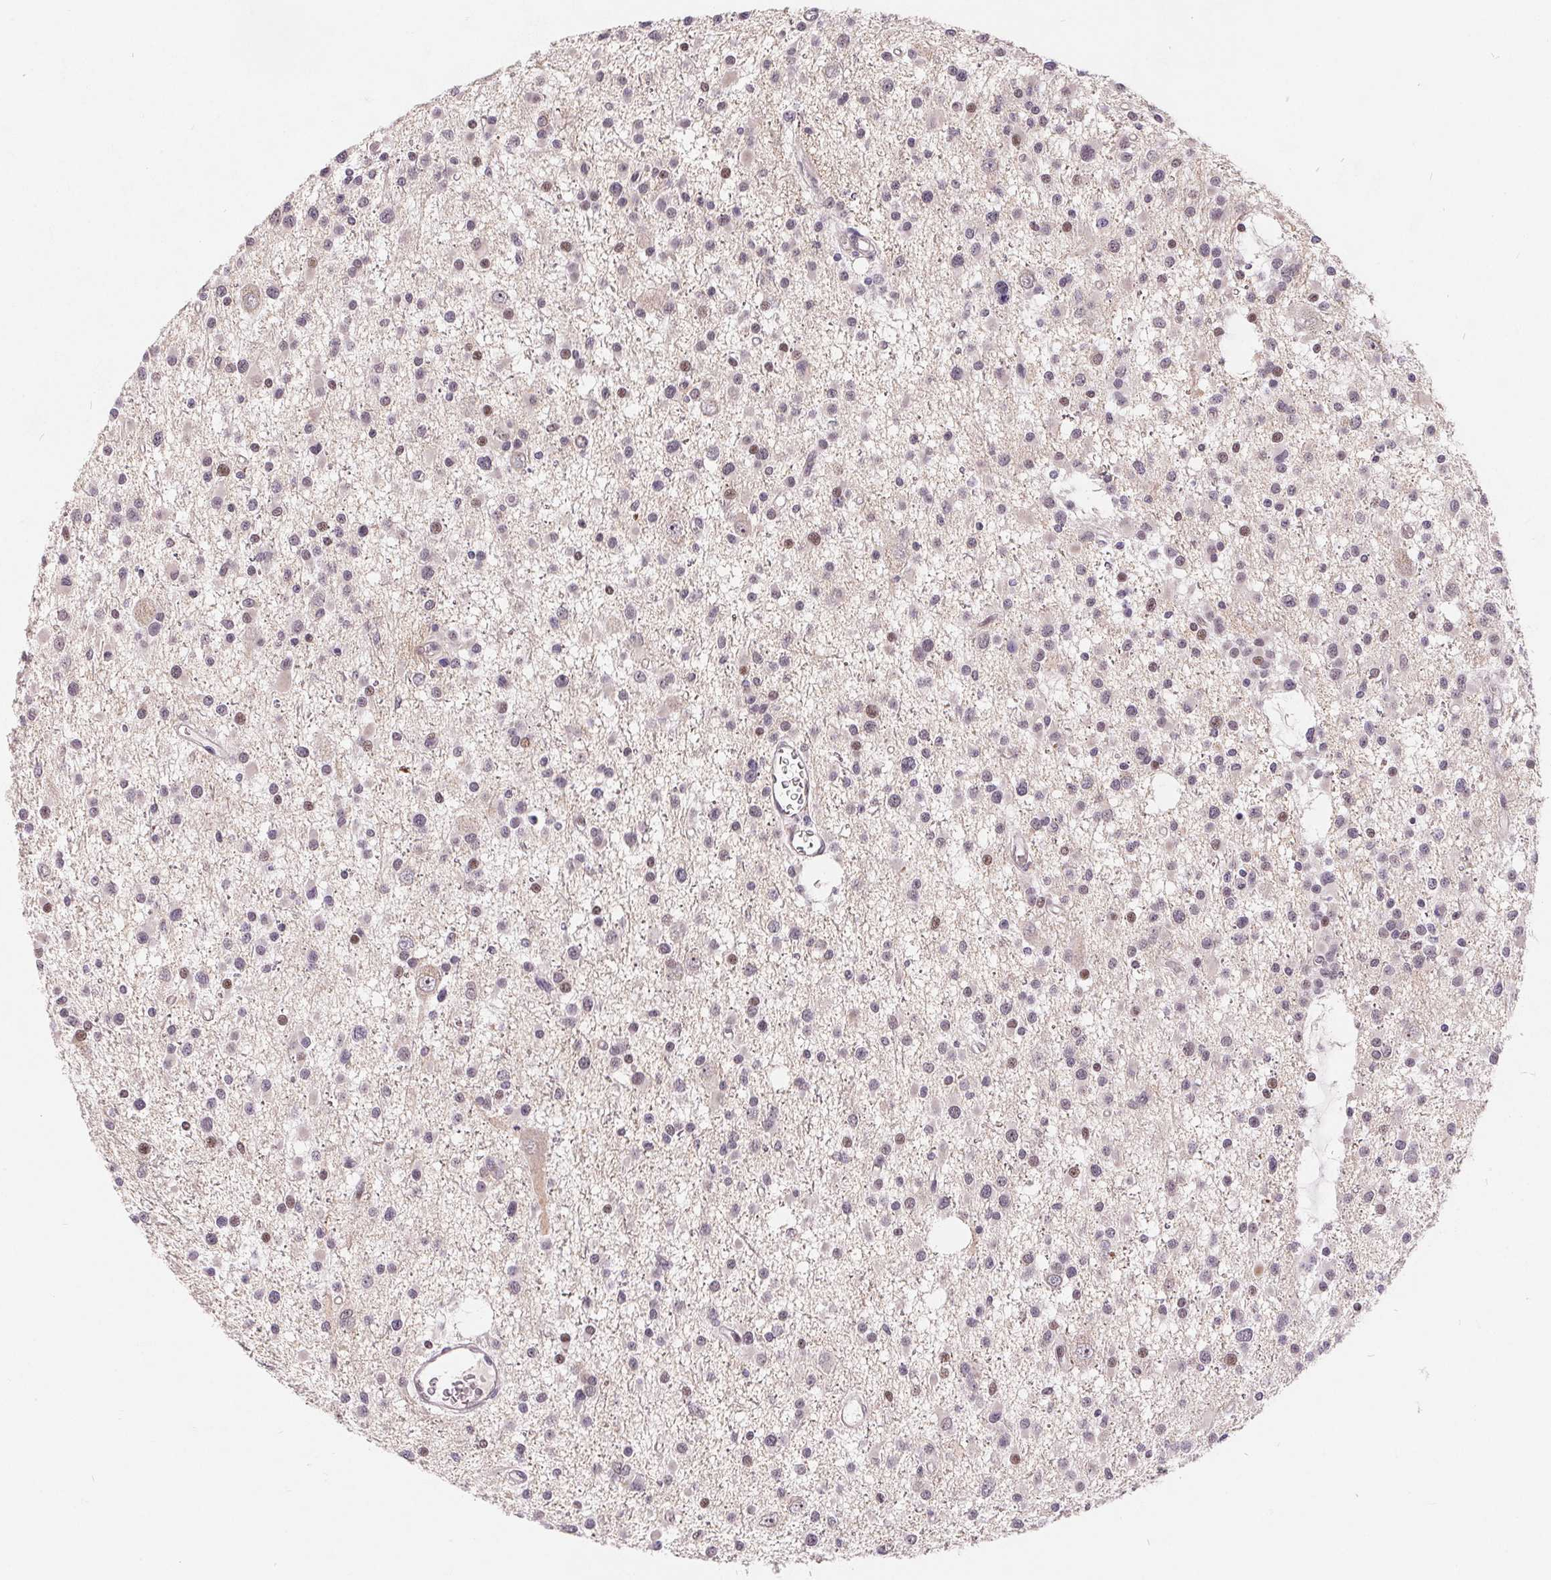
{"staining": {"intensity": "moderate", "quantity": "<25%", "location": "nuclear"}, "tissue": "glioma", "cell_type": "Tumor cells", "image_type": "cancer", "snomed": [{"axis": "morphology", "description": "Glioma, malignant, High grade"}, {"axis": "topography", "description": "Brain"}], "caption": "High-grade glioma (malignant) stained for a protein (brown) displays moderate nuclear positive positivity in approximately <25% of tumor cells.", "gene": "NRG2", "patient": {"sex": "male", "age": 54}}